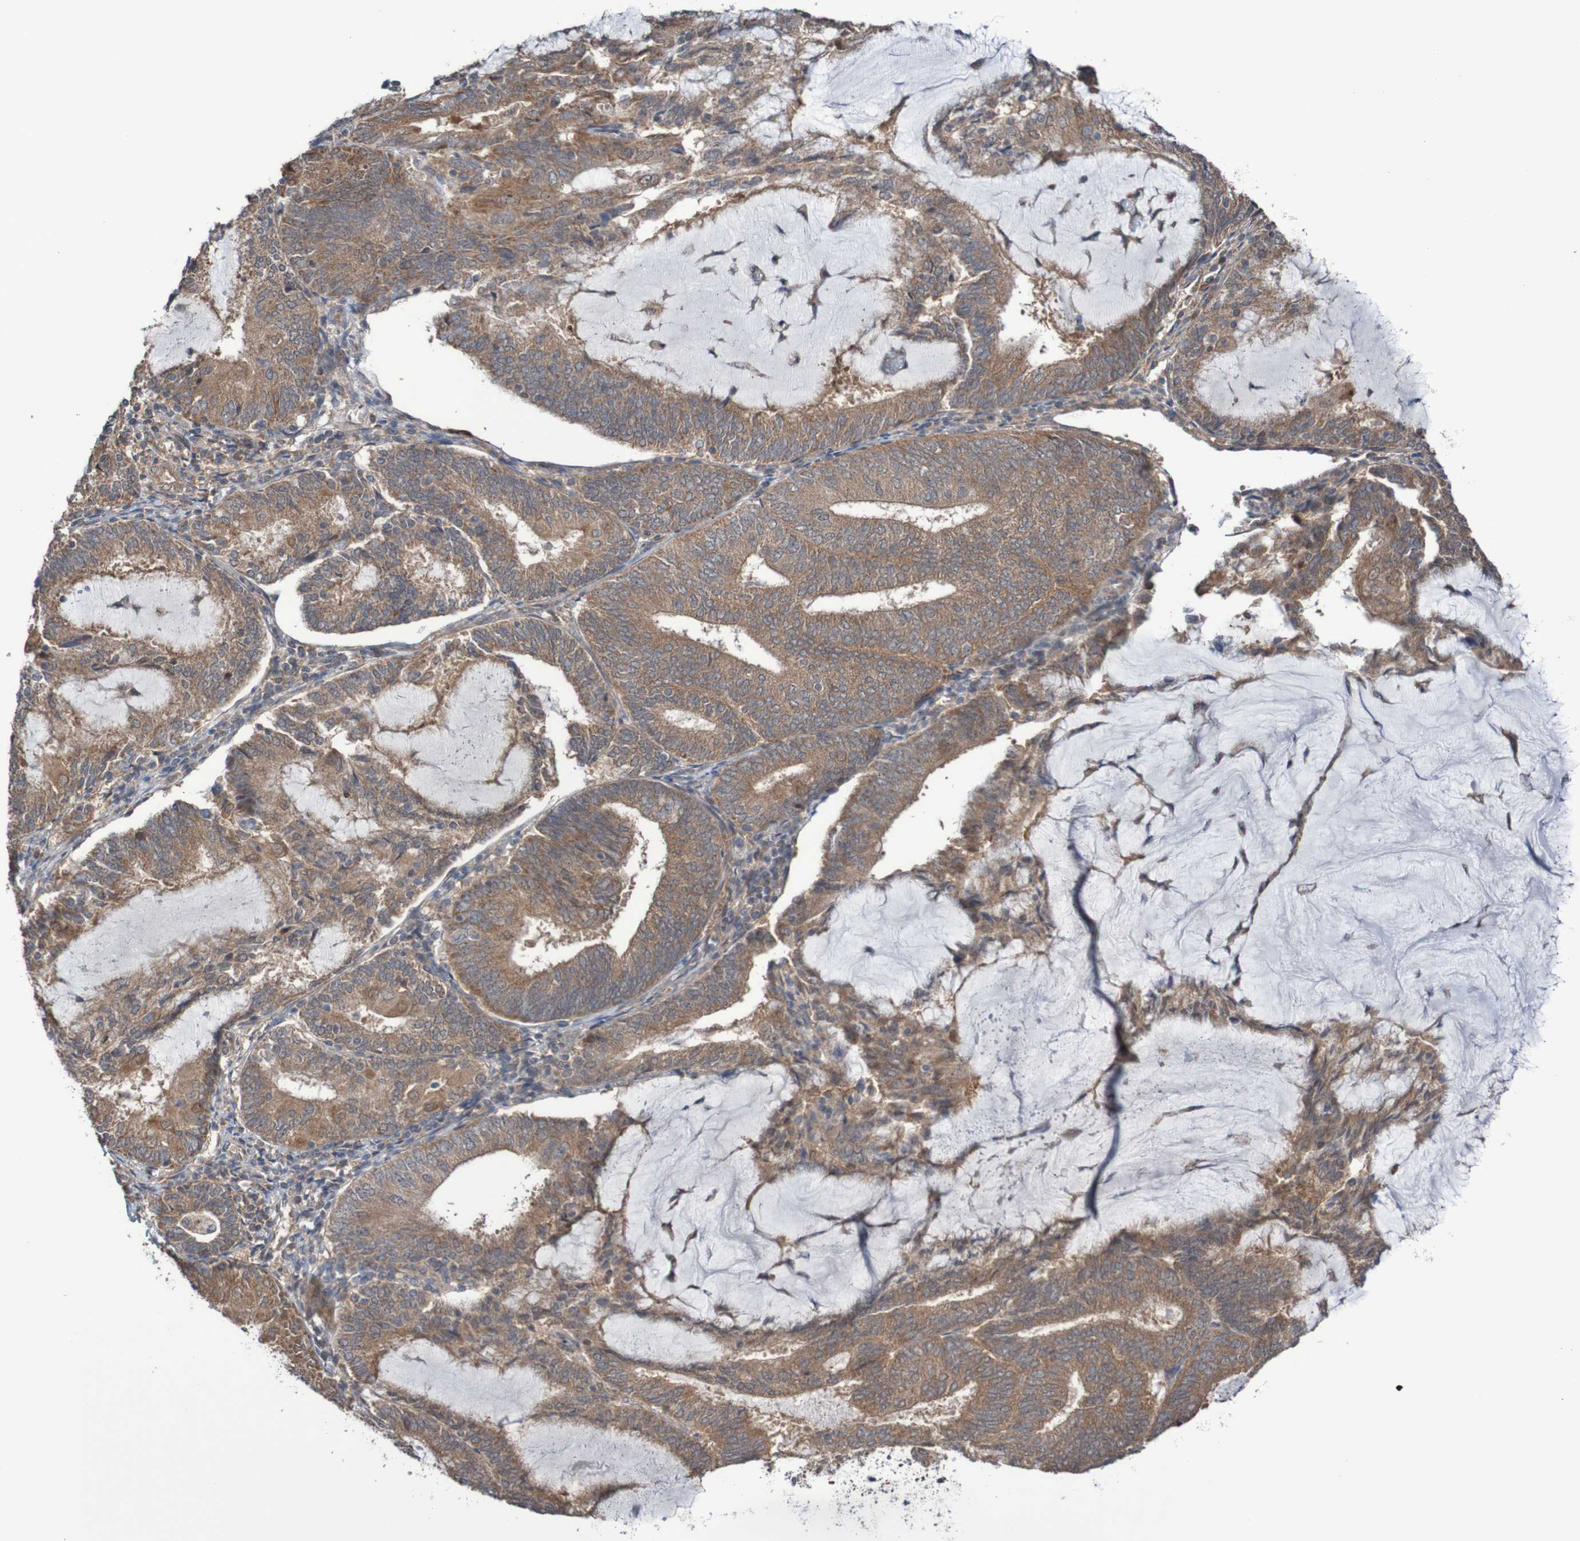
{"staining": {"intensity": "moderate", "quantity": ">75%", "location": "cytoplasmic/membranous"}, "tissue": "endometrial cancer", "cell_type": "Tumor cells", "image_type": "cancer", "snomed": [{"axis": "morphology", "description": "Adenocarcinoma, NOS"}, {"axis": "topography", "description": "Endometrium"}], "caption": "Endometrial adenocarcinoma stained for a protein (brown) displays moderate cytoplasmic/membranous positive expression in about >75% of tumor cells.", "gene": "PHPT1", "patient": {"sex": "female", "age": 81}}